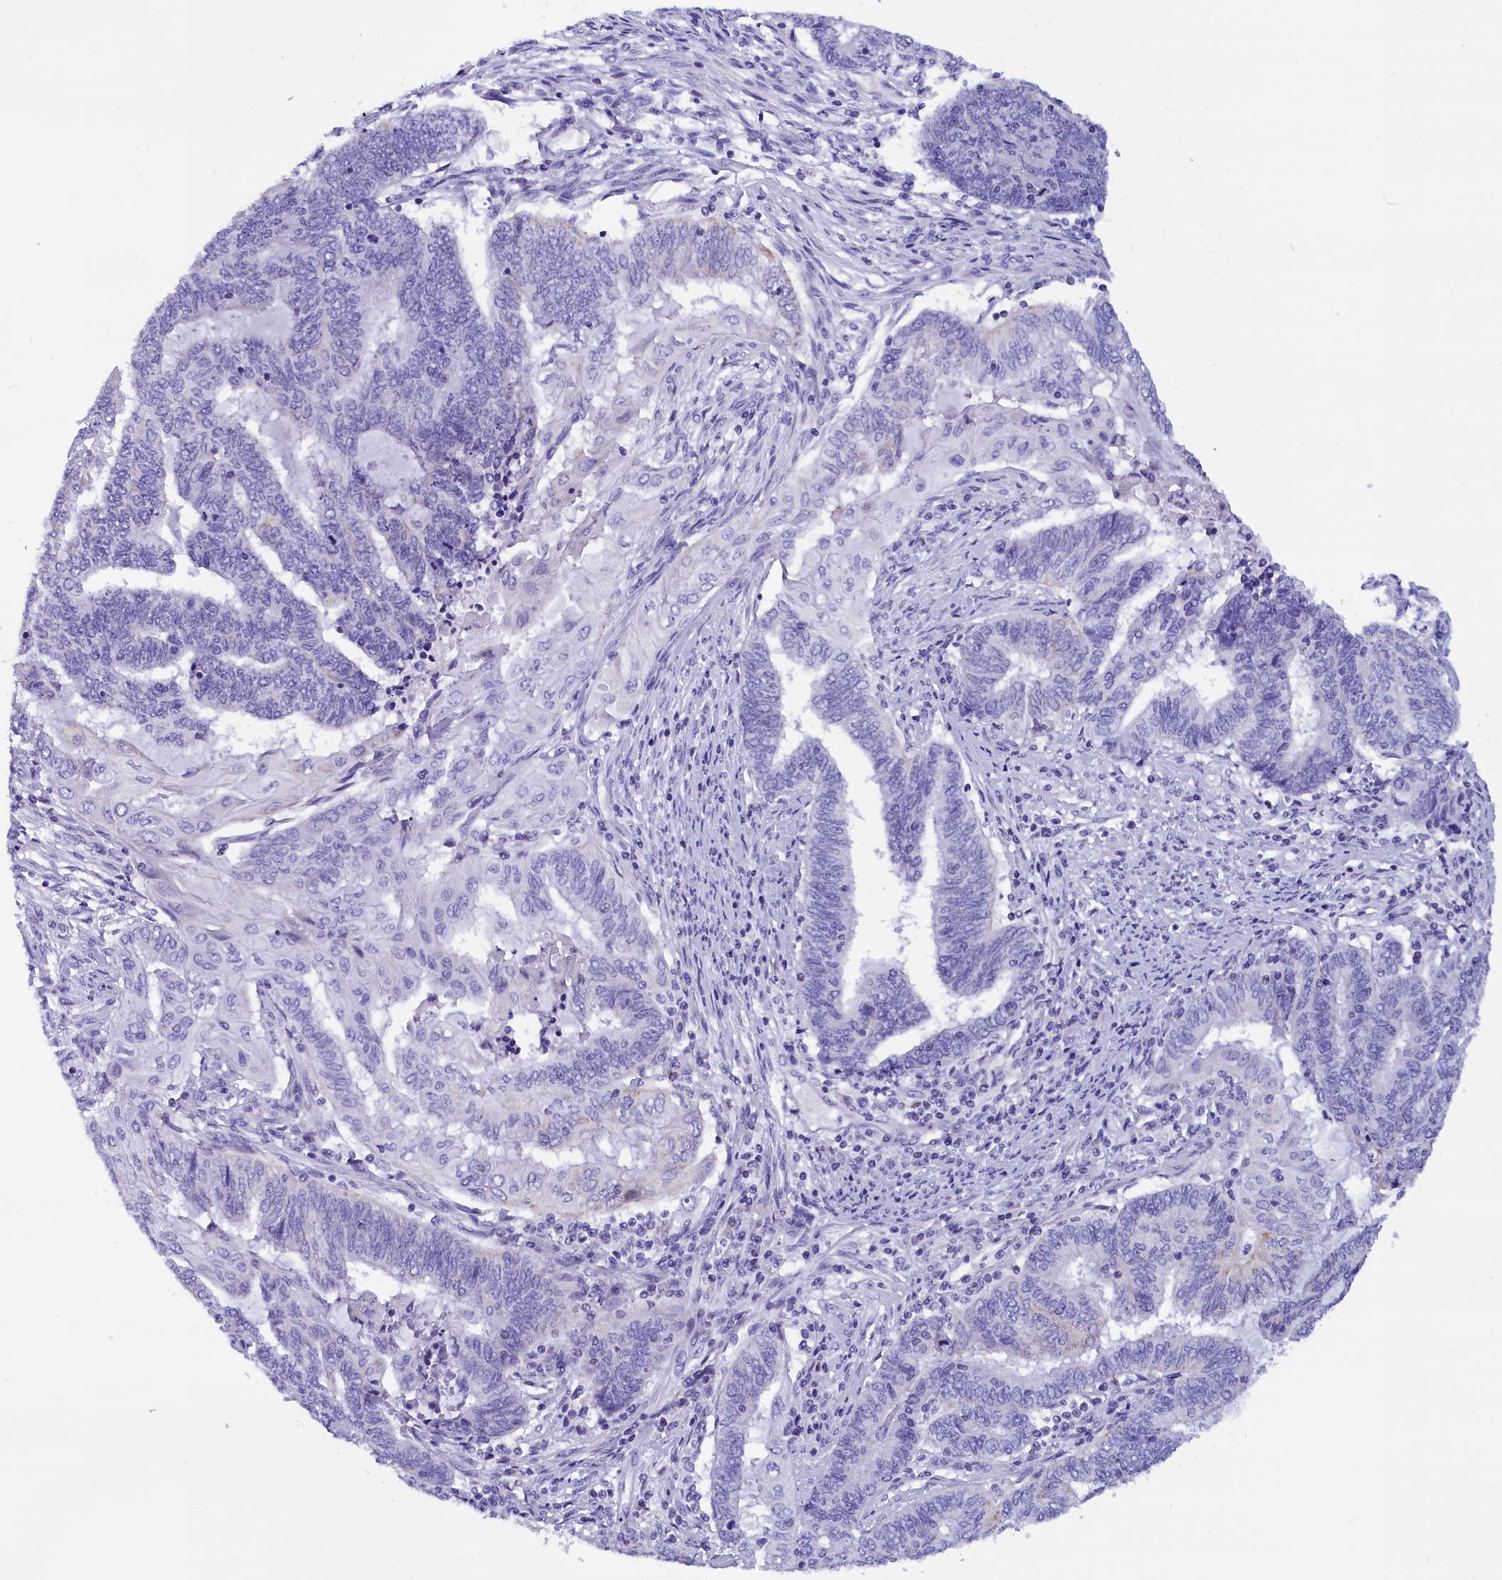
{"staining": {"intensity": "negative", "quantity": "none", "location": "none"}, "tissue": "endometrial cancer", "cell_type": "Tumor cells", "image_type": "cancer", "snomed": [{"axis": "morphology", "description": "Adenocarcinoma, NOS"}, {"axis": "topography", "description": "Uterus"}, {"axis": "topography", "description": "Endometrium"}], "caption": "Tumor cells show no significant staining in endometrial adenocarcinoma.", "gene": "ABAT", "patient": {"sex": "female", "age": 70}}